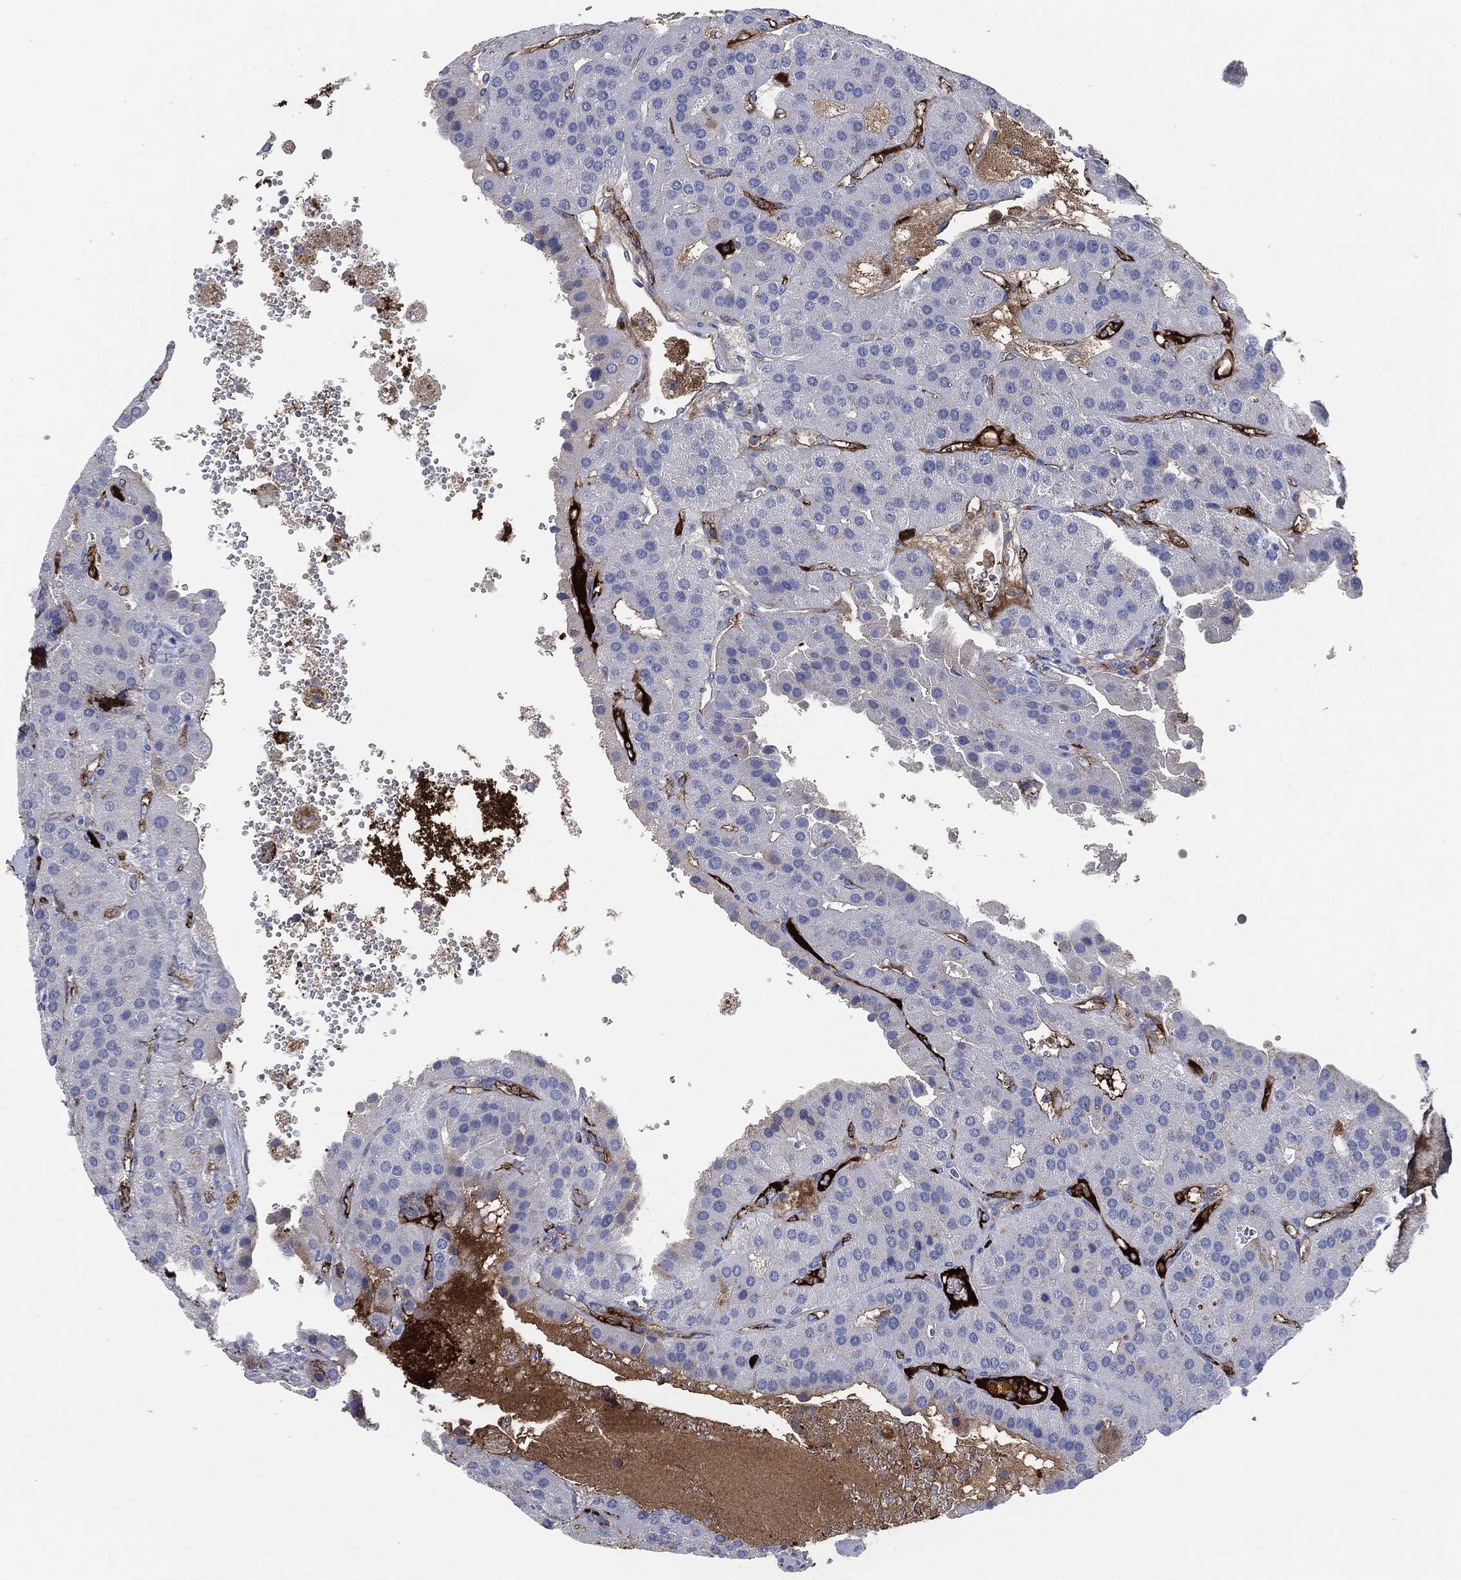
{"staining": {"intensity": "negative", "quantity": "none", "location": "none"}, "tissue": "parathyroid gland", "cell_type": "Glandular cells", "image_type": "normal", "snomed": [{"axis": "morphology", "description": "Normal tissue, NOS"}, {"axis": "morphology", "description": "Adenoma, NOS"}, {"axis": "topography", "description": "Parathyroid gland"}], "caption": "A photomicrograph of human parathyroid gland is negative for staining in glandular cells. (Stains: DAB (3,3'-diaminobenzidine) immunohistochemistry (IHC) with hematoxylin counter stain, Microscopy: brightfield microscopy at high magnification).", "gene": "APOB", "patient": {"sex": "female", "age": 86}}